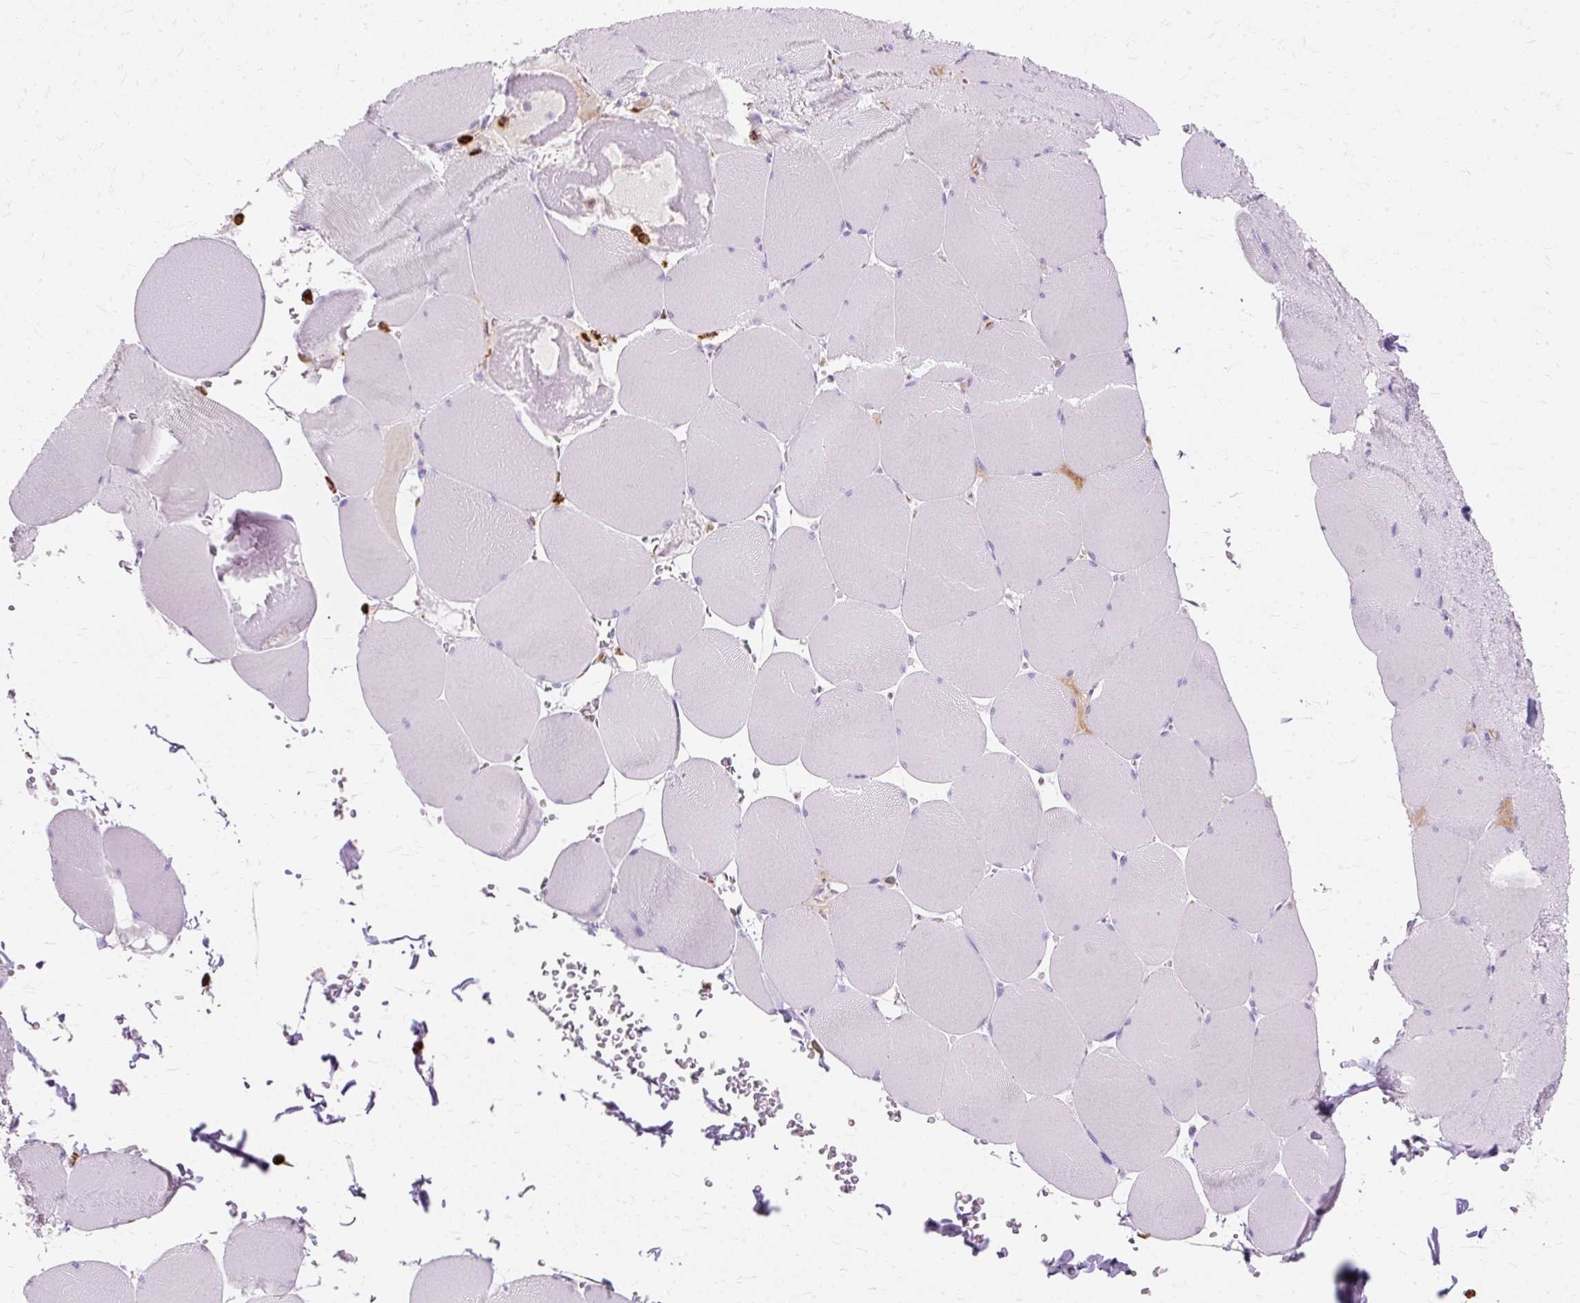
{"staining": {"intensity": "negative", "quantity": "none", "location": "none"}, "tissue": "skeletal muscle", "cell_type": "Myocytes", "image_type": "normal", "snomed": [{"axis": "morphology", "description": "Normal tissue, NOS"}, {"axis": "topography", "description": "Skeletal muscle"}, {"axis": "topography", "description": "Head-Neck"}], "caption": "IHC micrograph of normal skeletal muscle: human skeletal muscle stained with DAB shows no significant protein expression in myocytes. (DAB immunohistochemistry visualized using brightfield microscopy, high magnification).", "gene": "DEFA1B", "patient": {"sex": "male", "age": 66}}